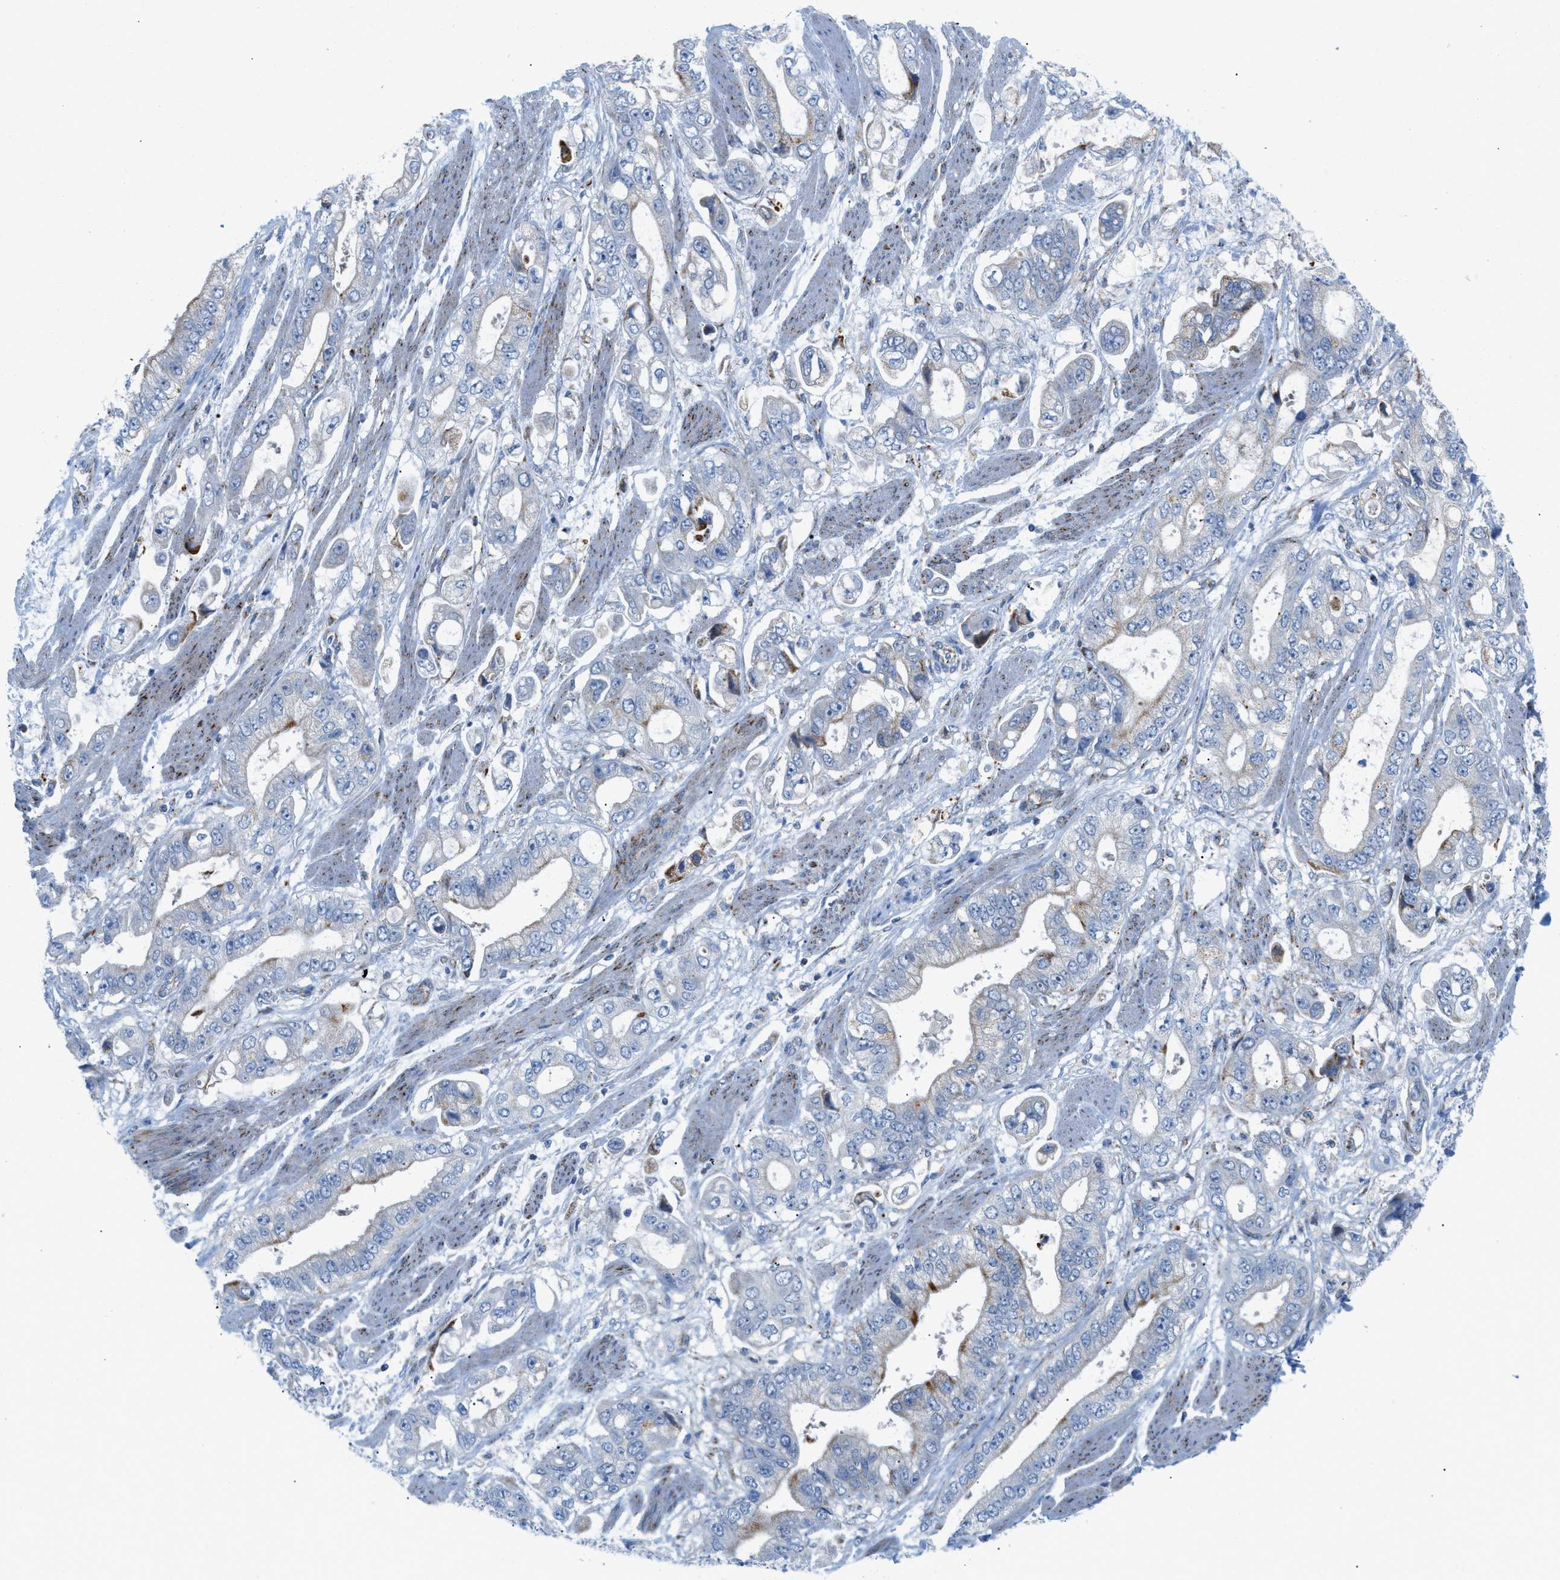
{"staining": {"intensity": "negative", "quantity": "none", "location": "none"}, "tissue": "stomach cancer", "cell_type": "Tumor cells", "image_type": "cancer", "snomed": [{"axis": "morphology", "description": "Normal tissue, NOS"}, {"axis": "morphology", "description": "Adenocarcinoma, NOS"}, {"axis": "topography", "description": "Stomach"}], "caption": "This is an immunohistochemistry histopathology image of stomach cancer. There is no positivity in tumor cells.", "gene": "RBBP9", "patient": {"sex": "male", "age": 62}}